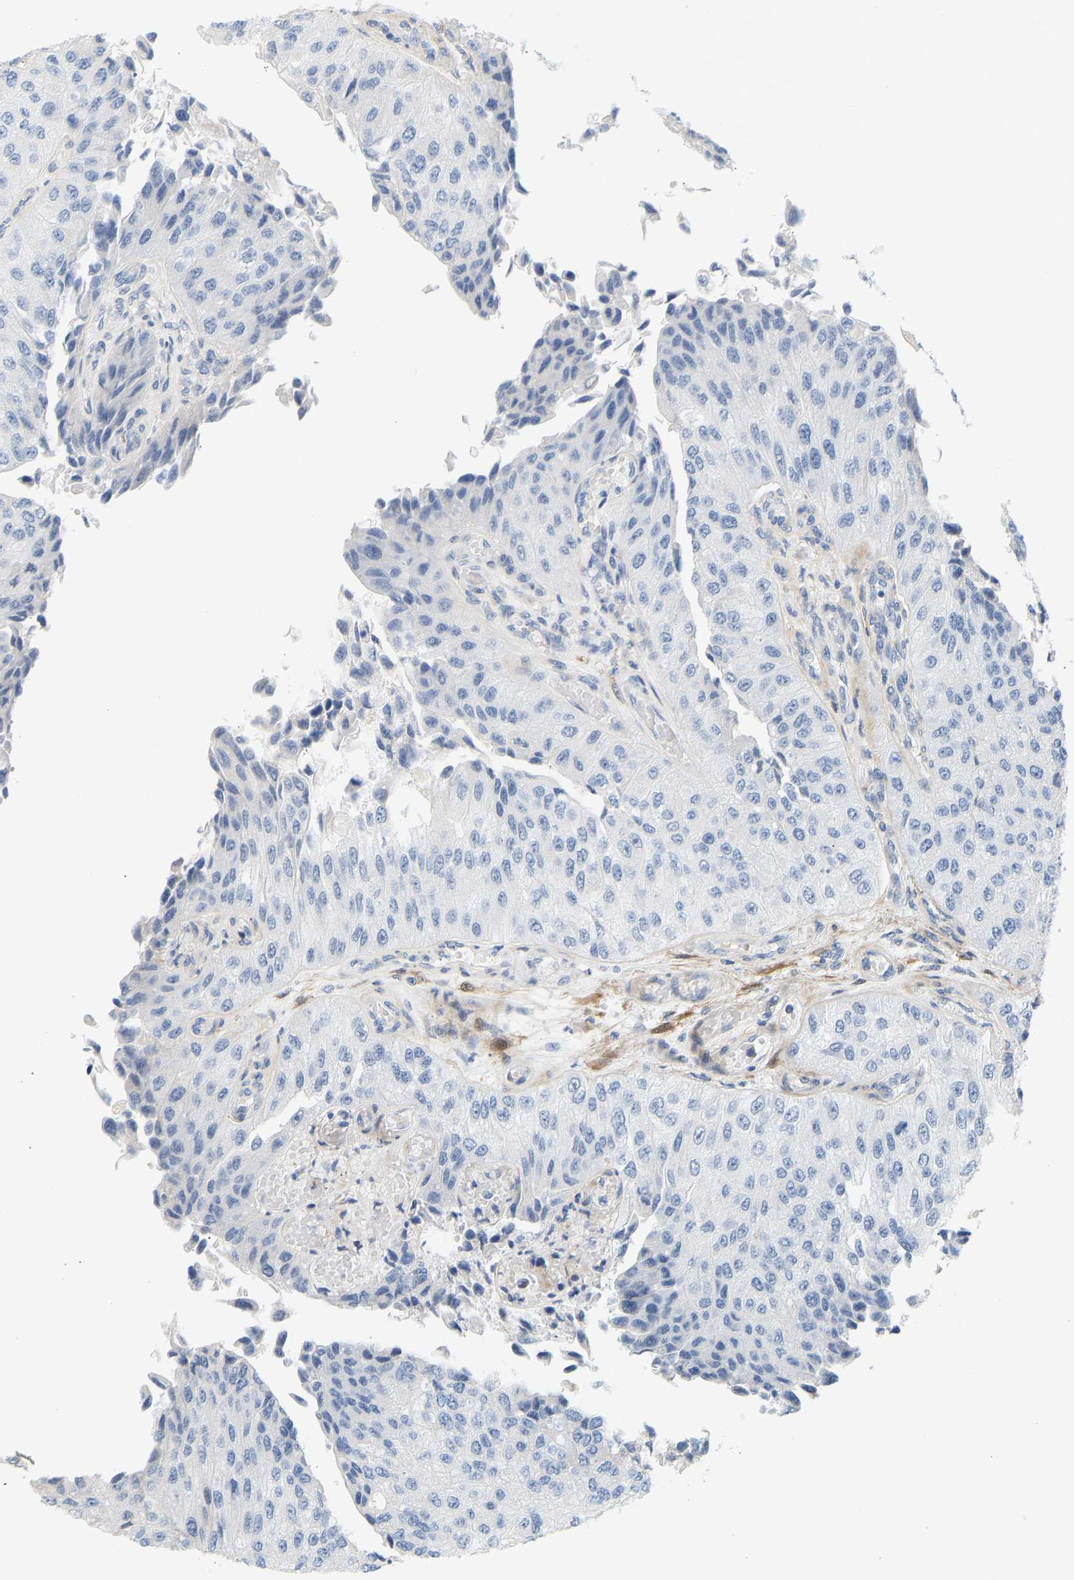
{"staining": {"intensity": "negative", "quantity": "none", "location": "none"}, "tissue": "urothelial cancer", "cell_type": "Tumor cells", "image_type": "cancer", "snomed": [{"axis": "morphology", "description": "Urothelial carcinoma, High grade"}, {"axis": "topography", "description": "Kidney"}, {"axis": "topography", "description": "Urinary bladder"}], "caption": "The micrograph shows no staining of tumor cells in urothelial carcinoma (high-grade).", "gene": "SLC30A7", "patient": {"sex": "male", "age": 77}}